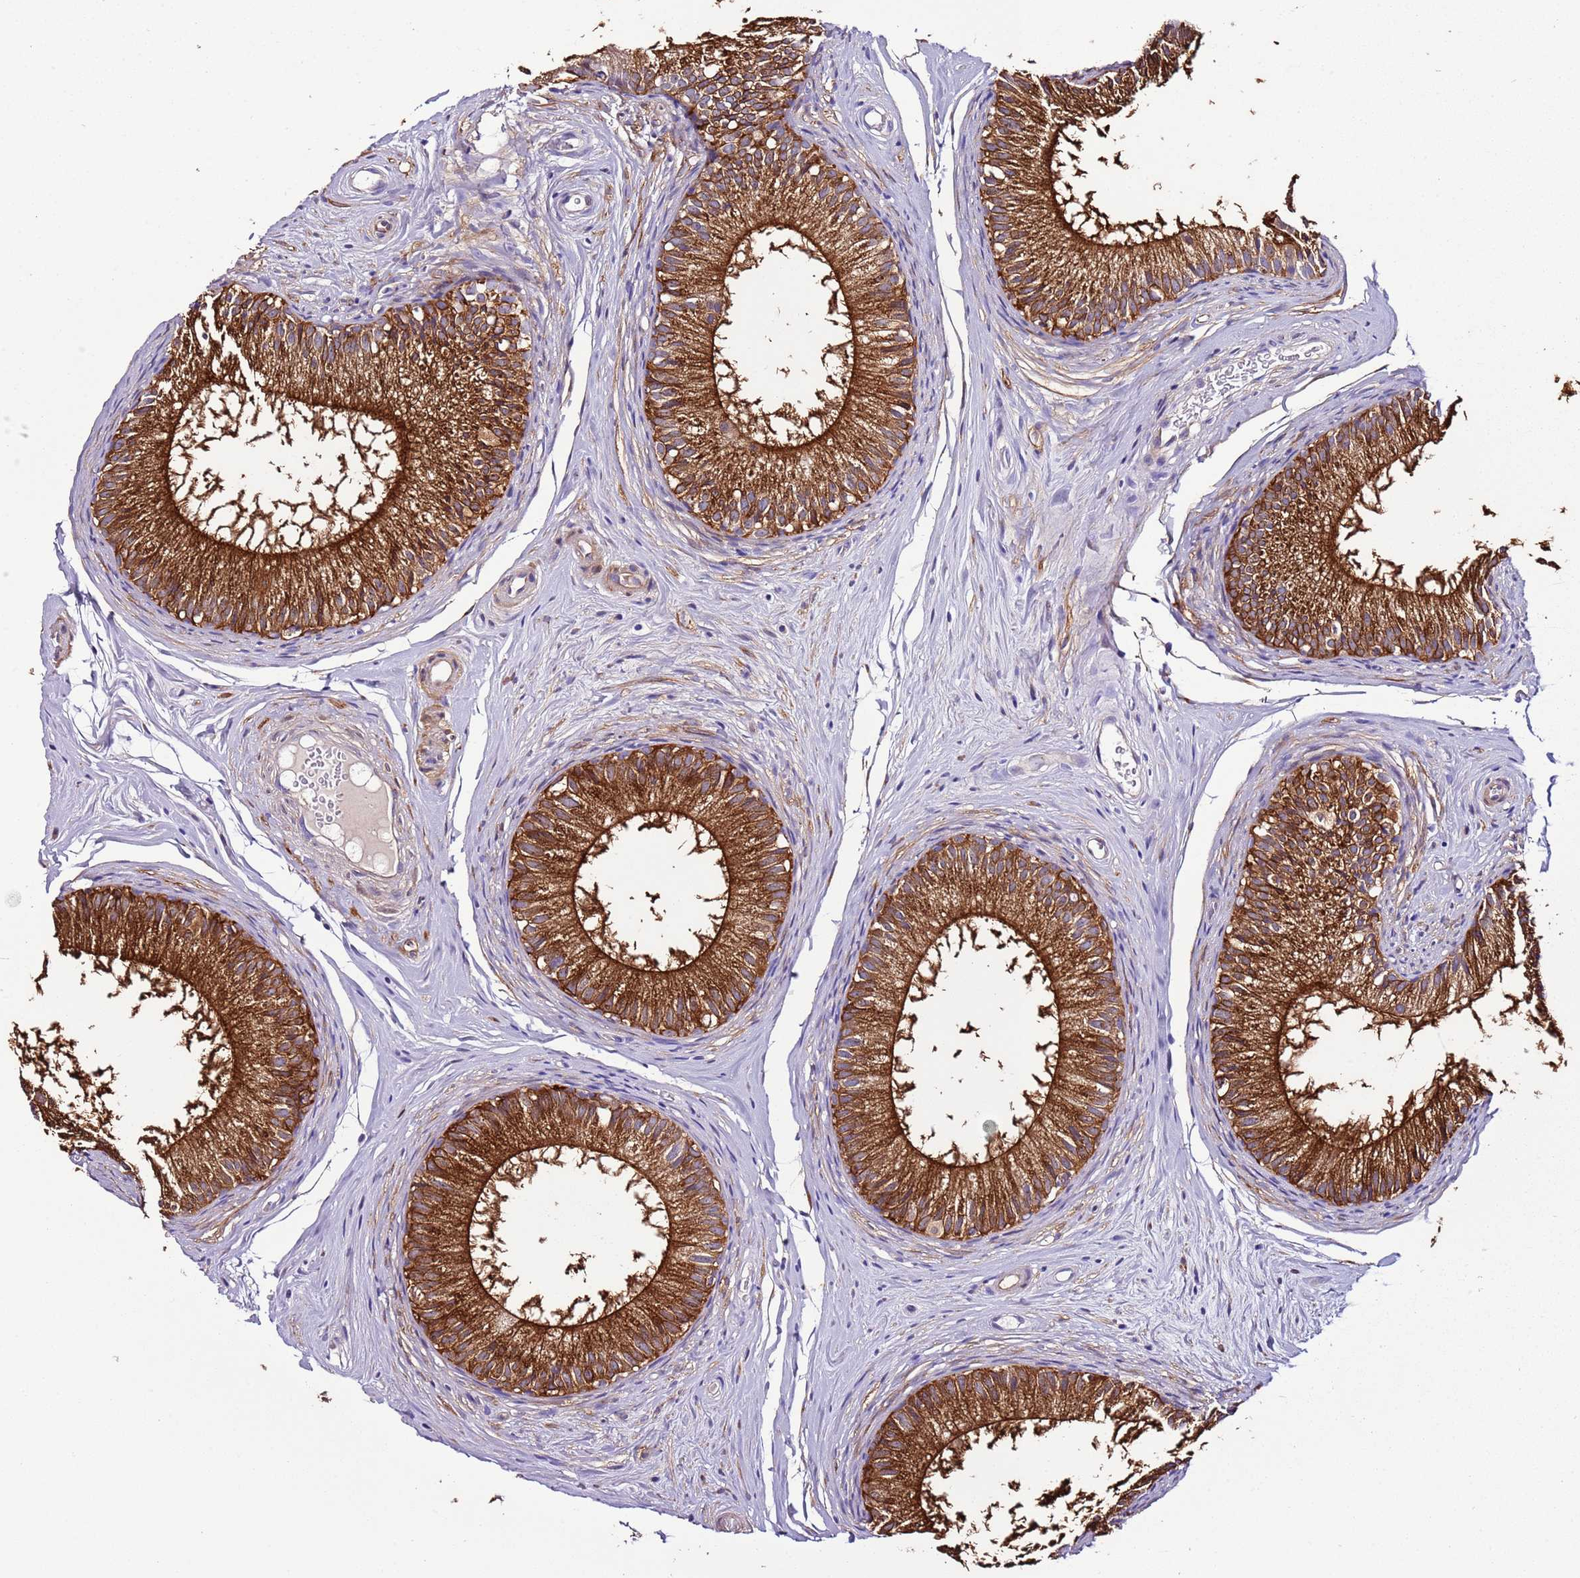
{"staining": {"intensity": "strong", "quantity": ">75%", "location": "cytoplasmic/membranous"}, "tissue": "epididymis", "cell_type": "Glandular cells", "image_type": "normal", "snomed": [{"axis": "morphology", "description": "Normal tissue, NOS"}, {"axis": "topography", "description": "Epididymis"}], "caption": "Approximately >75% of glandular cells in benign epididymis display strong cytoplasmic/membranous protein staining as visualized by brown immunohistochemical staining.", "gene": "FAM174C", "patient": {"sex": "male", "age": 34}}